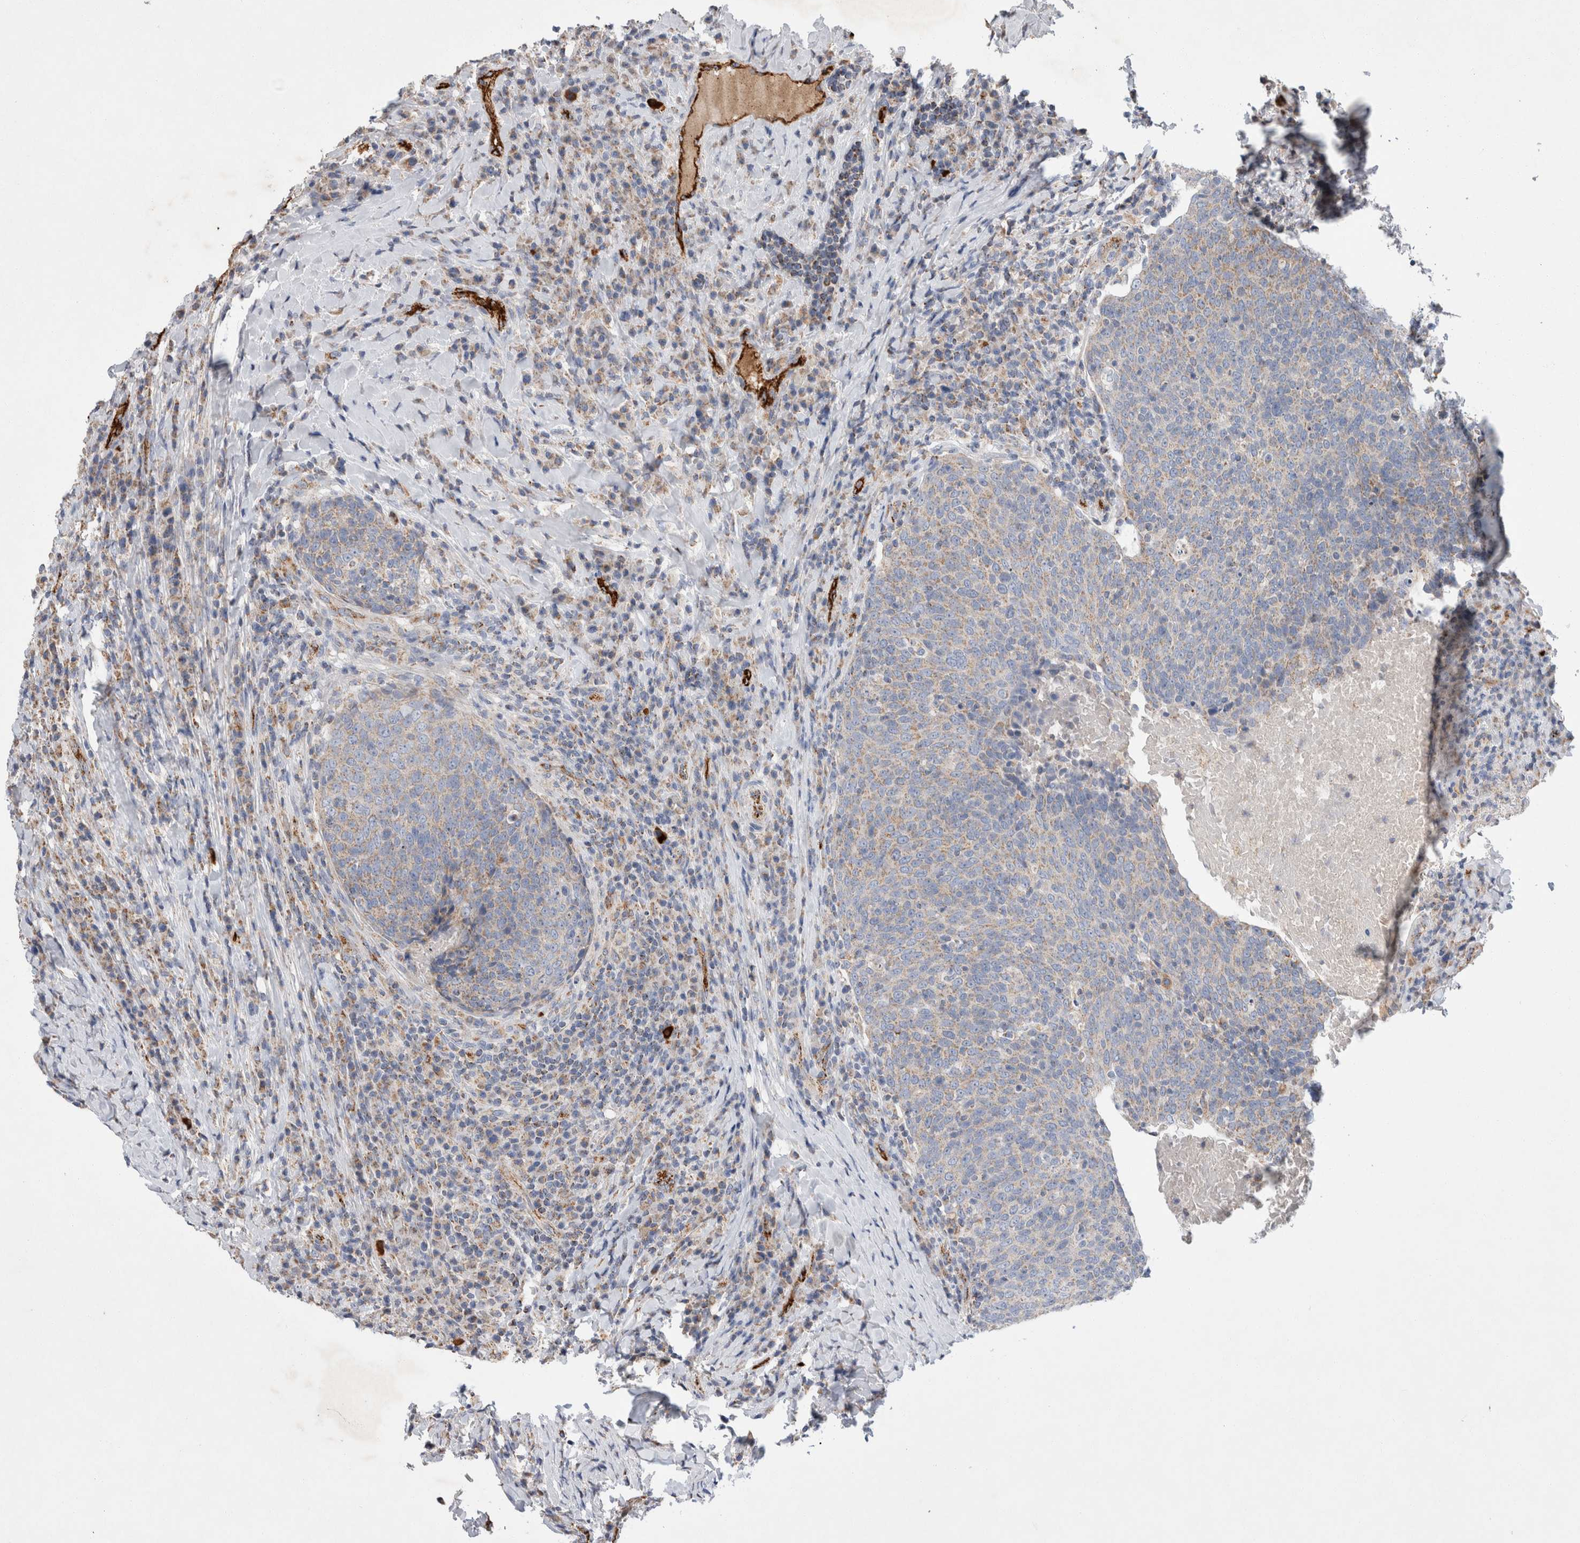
{"staining": {"intensity": "weak", "quantity": "25%-75%", "location": "cytoplasmic/membranous"}, "tissue": "head and neck cancer", "cell_type": "Tumor cells", "image_type": "cancer", "snomed": [{"axis": "morphology", "description": "Squamous cell carcinoma, NOS"}, {"axis": "morphology", "description": "Squamous cell carcinoma, metastatic, NOS"}, {"axis": "topography", "description": "Lymph node"}, {"axis": "topography", "description": "Head-Neck"}], "caption": "Immunohistochemical staining of metastatic squamous cell carcinoma (head and neck) shows weak cytoplasmic/membranous protein positivity in about 25%-75% of tumor cells.", "gene": "IARS2", "patient": {"sex": "male", "age": 62}}